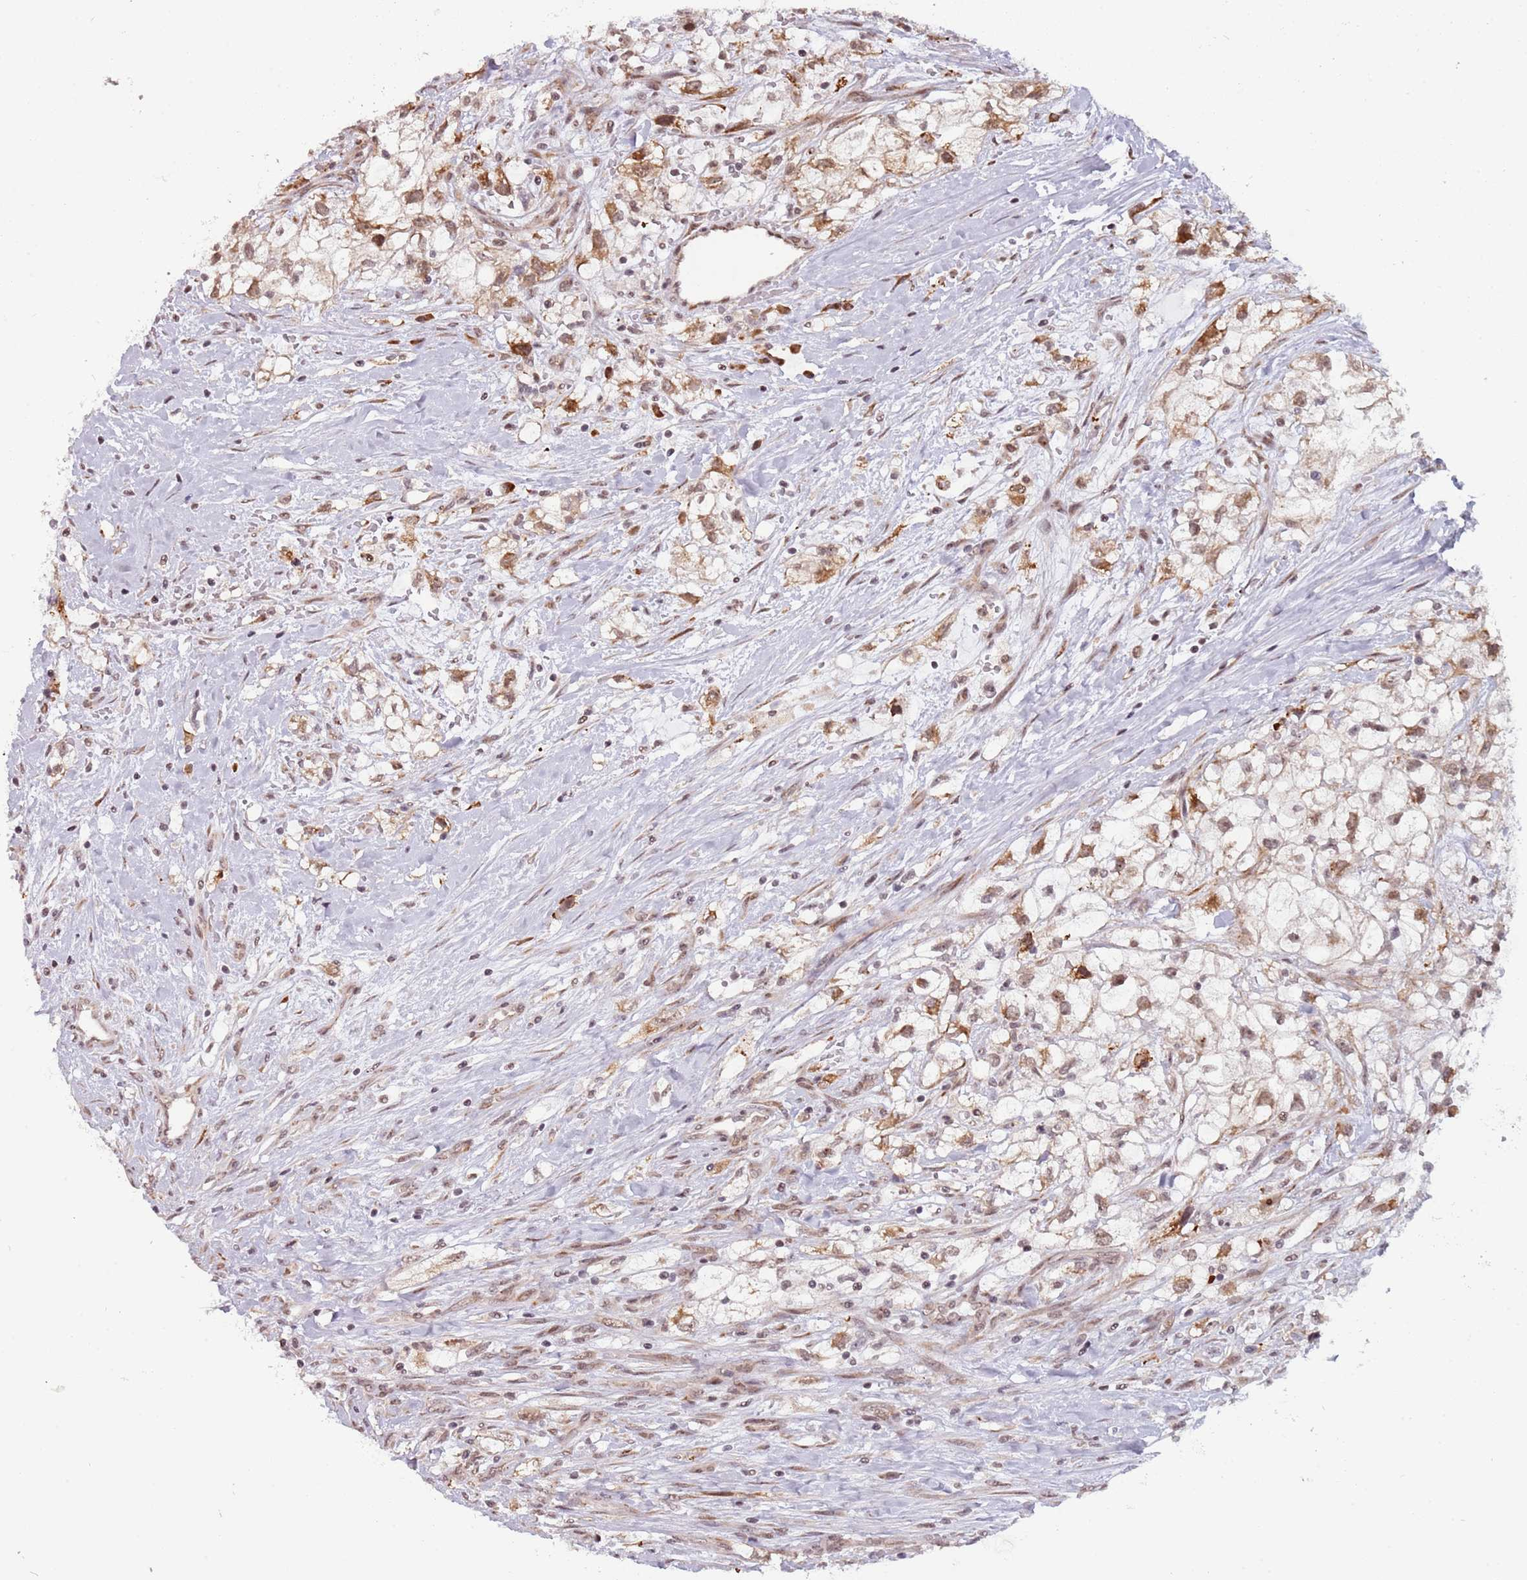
{"staining": {"intensity": "moderate", "quantity": "25%-75%", "location": "nuclear"}, "tissue": "renal cancer", "cell_type": "Tumor cells", "image_type": "cancer", "snomed": [{"axis": "morphology", "description": "Adenocarcinoma, NOS"}, {"axis": "topography", "description": "Kidney"}], "caption": "DAB (3,3'-diaminobenzidine) immunohistochemical staining of human renal cancer displays moderate nuclear protein staining in approximately 25%-75% of tumor cells. (Stains: DAB in brown, nuclei in blue, Microscopy: brightfield microscopy at high magnification).", "gene": "BARD1", "patient": {"sex": "male", "age": 59}}